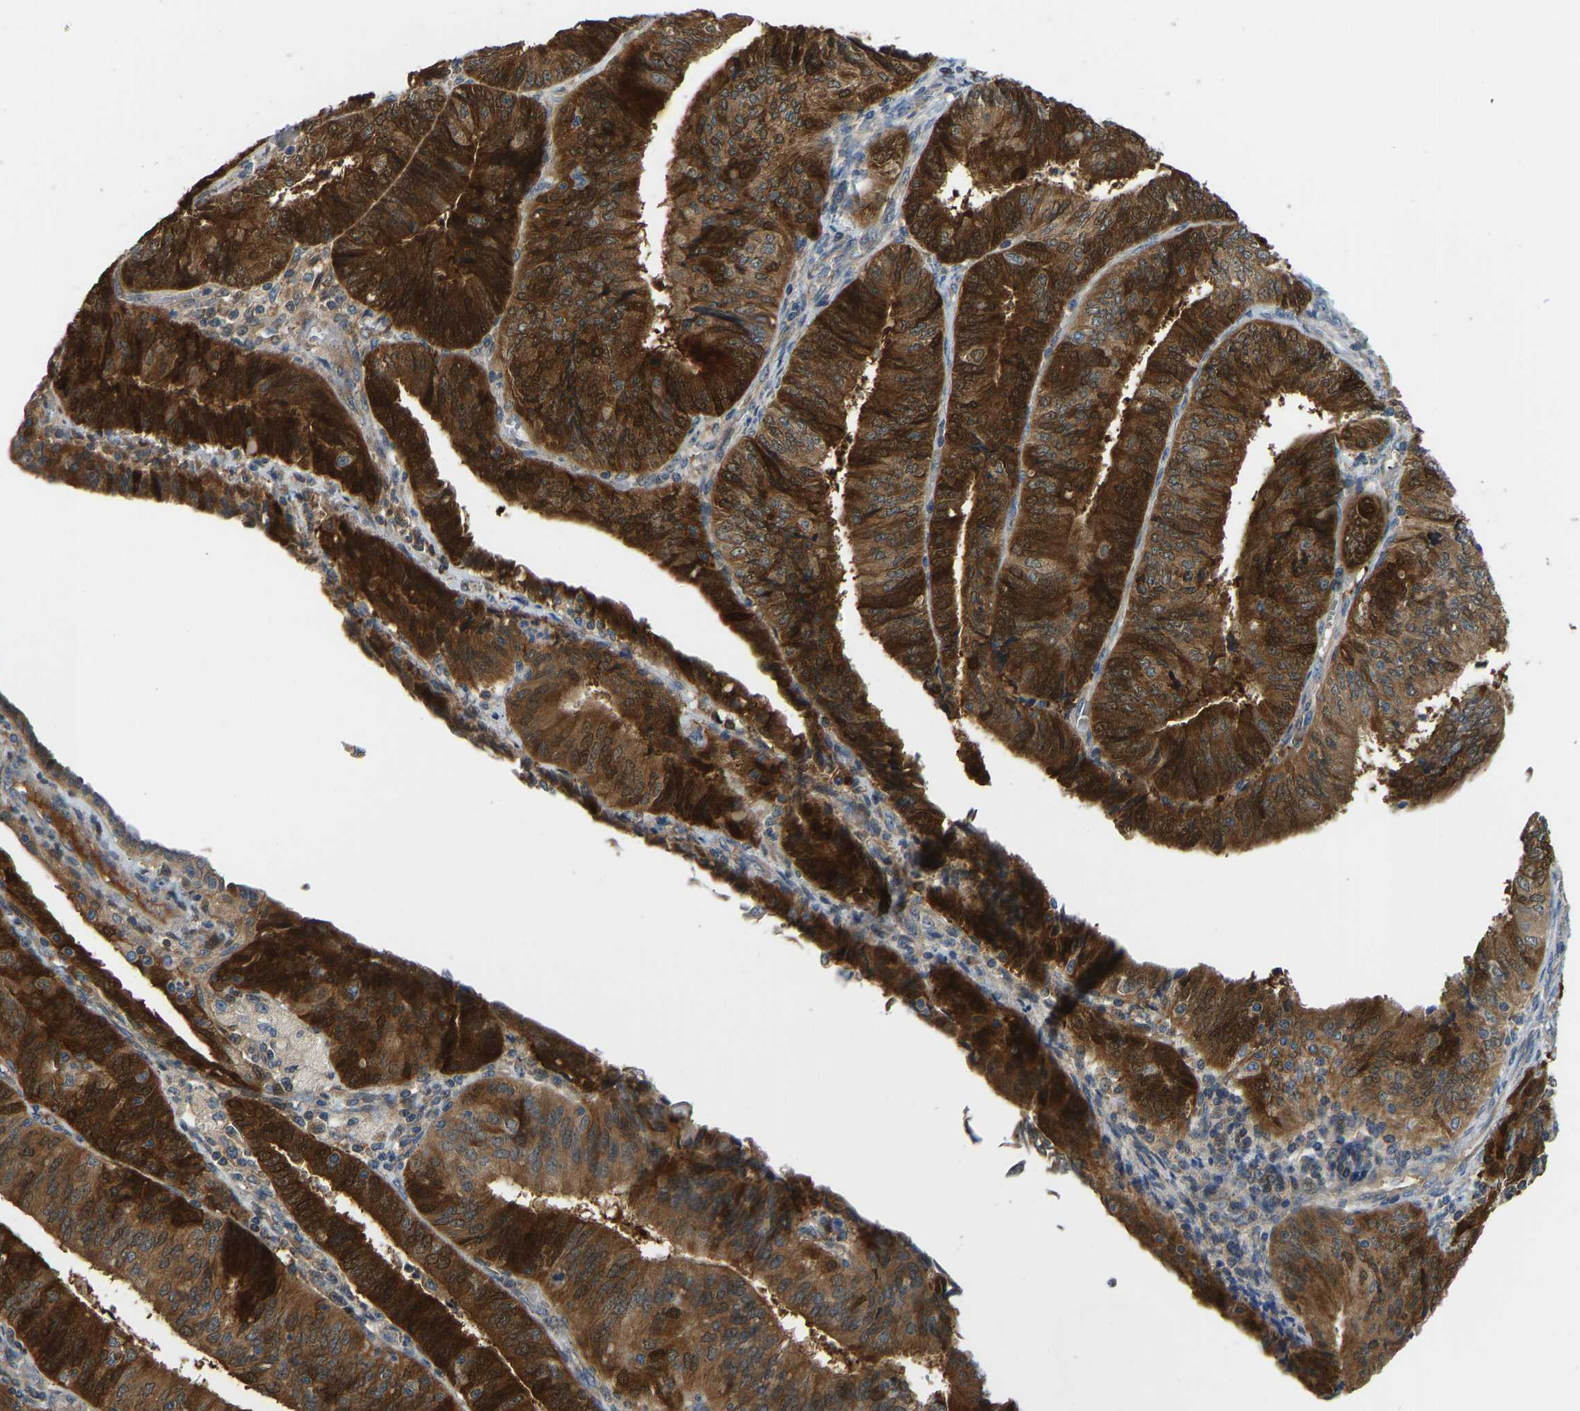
{"staining": {"intensity": "strong", "quantity": ">75%", "location": "cytoplasmic/membranous"}, "tissue": "endometrial cancer", "cell_type": "Tumor cells", "image_type": "cancer", "snomed": [{"axis": "morphology", "description": "Adenocarcinoma, NOS"}, {"axis": "topography", "description": "Endometrium"}], "caption": "A high amount of strong cytoplasmic/membranous staining is seen in about >75% of tumor cells in endometrial adenocarcinoma tissue.", "gene": "RBP1", "patient": {"sex": "female", "age": 58}}